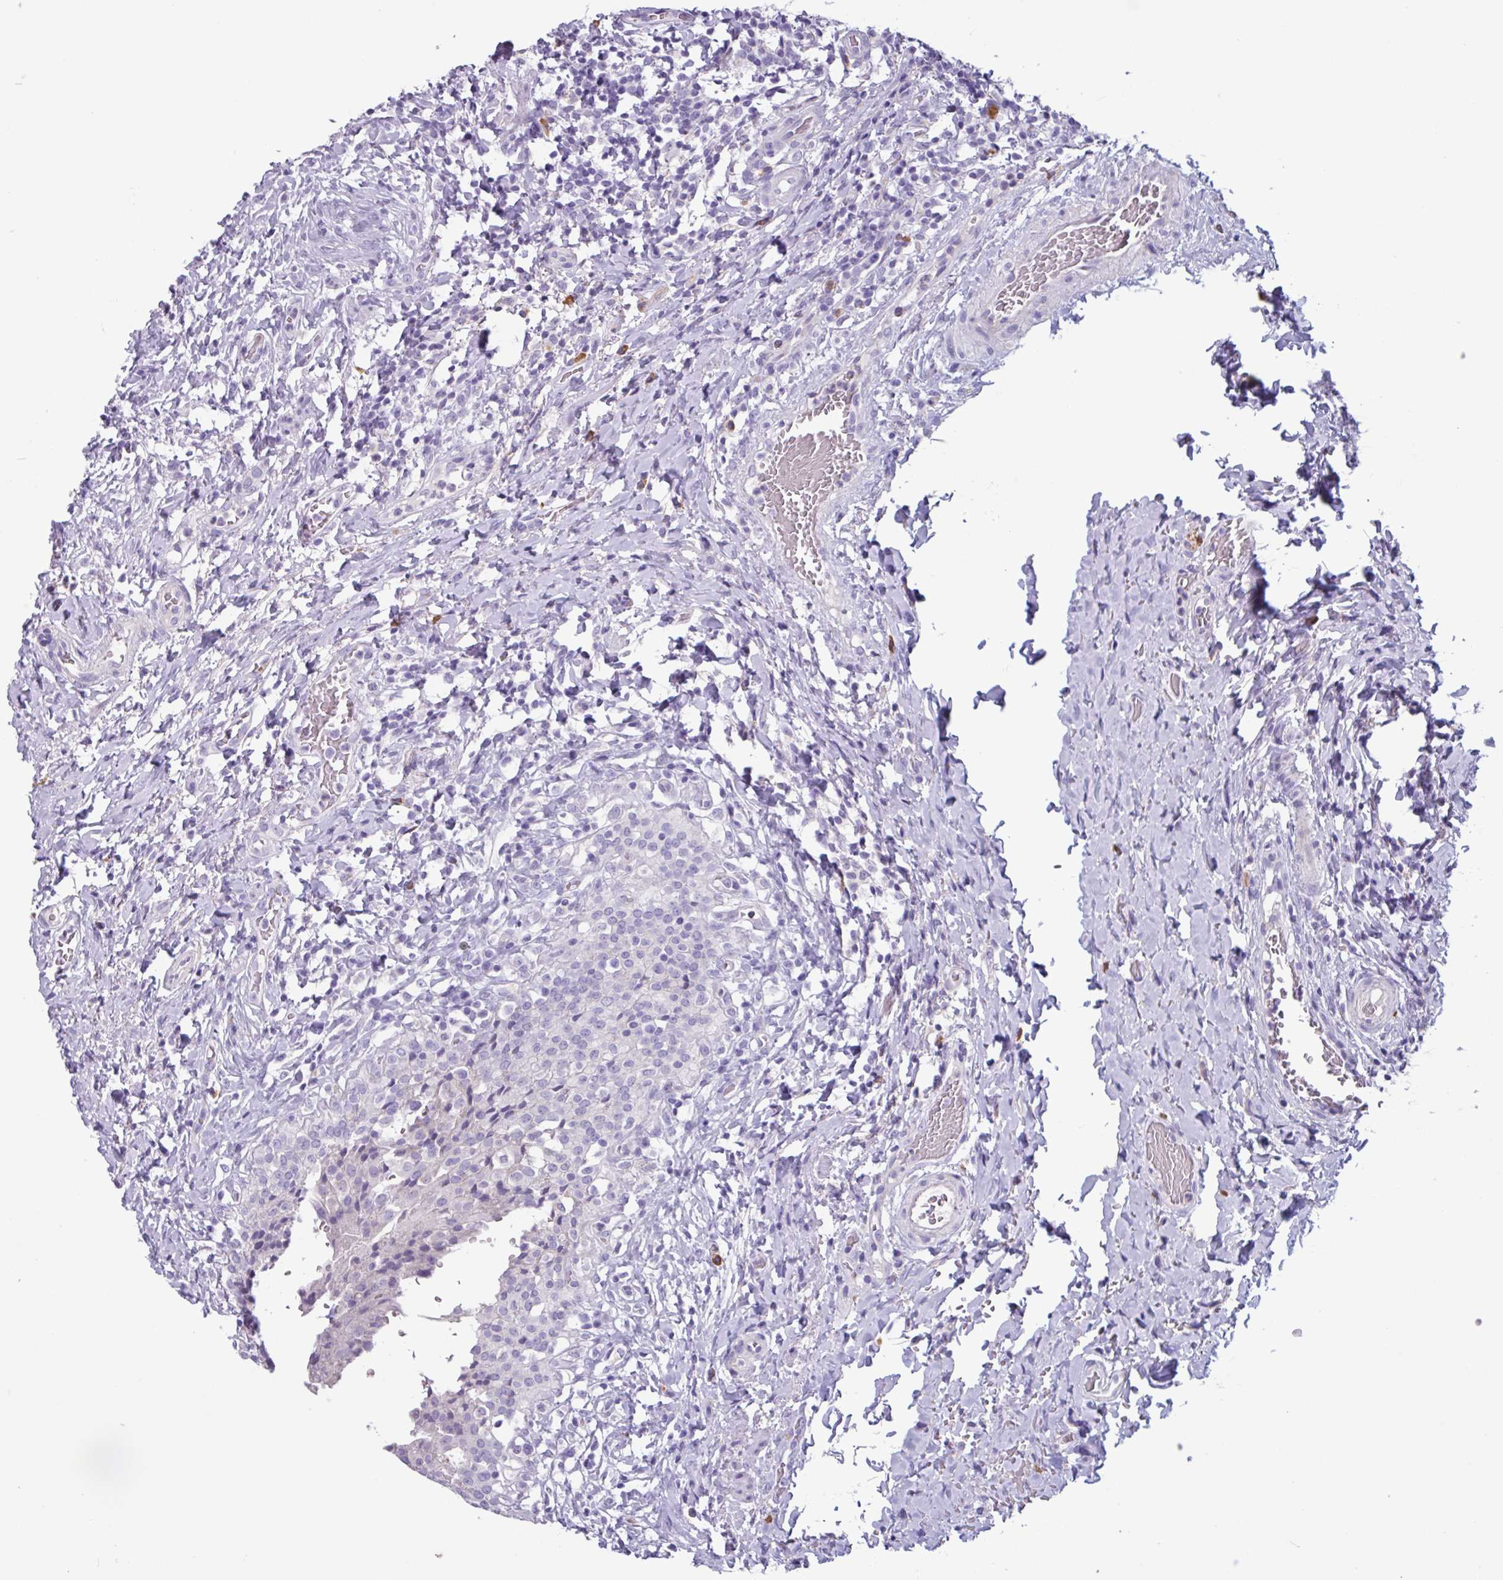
{"staining": {"intensity": "weak", "quantity": "<25%", "location": "cytoplasmic/membranous"}, "tissue": "urinary bladder", "cell_type": "Urothelial cells", "image_type": "normal", "snomed": [{"axis": "morphology", "description": "Normal tissue, NOS"}, {"axis": "morphology", "description": "Inflammation, NOS"}, {"axis": "topography", "description": "Urinary bladder"}], "caption": "This is an immunohistochemistry histopathology image of benign human urinary bladder. There is no positivity in urothelial cells.", "gene": "ADGRE1", "patient": {"sex": "male", "age": 64}}